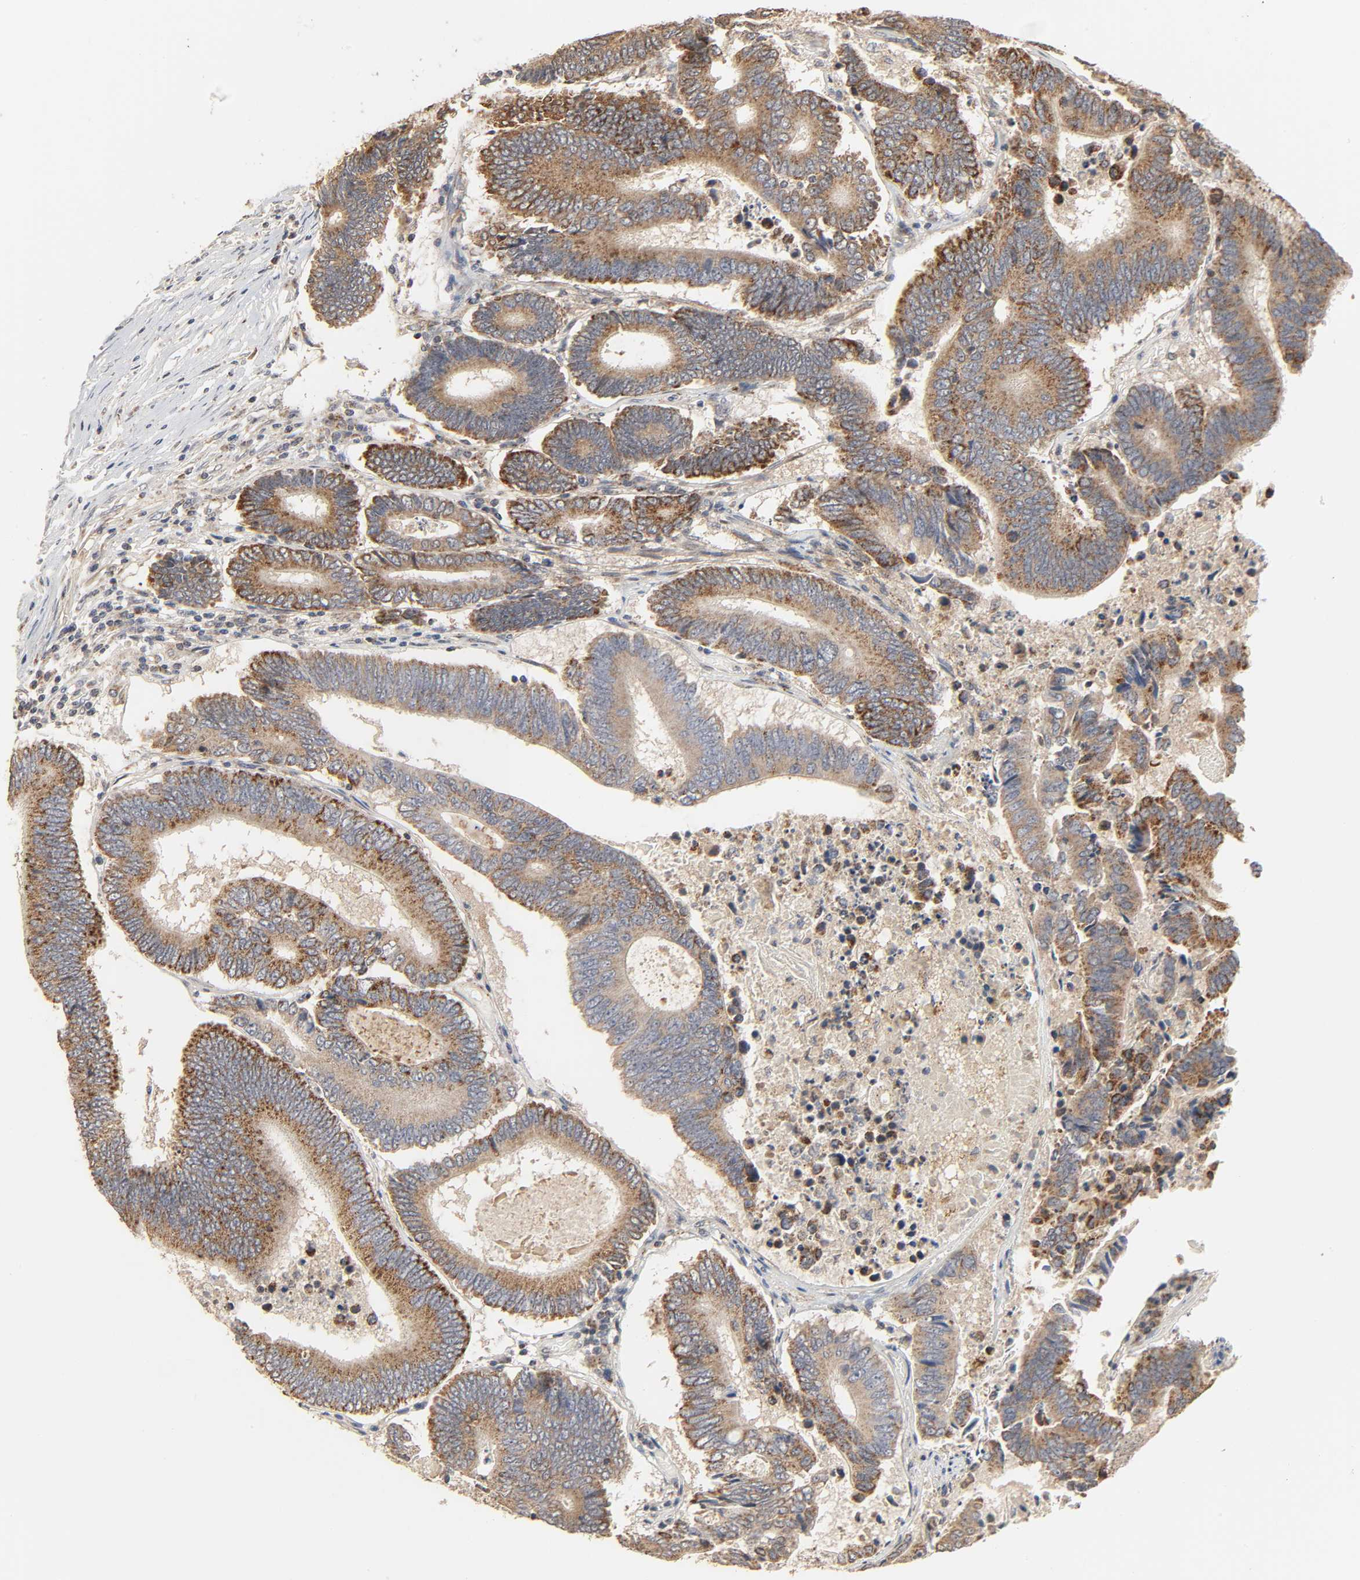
{"staining": {"intensity": "moderate", "quantity": ">75%", "location": "cytoplasmic/membranous"}, "tissue": "colorectal cancer", "cell_type": "Tumor cells", "image_type": "cancer", "snomed": [{"axis": "morphology", "description": "Adenocarcinoma, NOS"}, {"axis": "topography", "description": "Colon"}], "caption": "A photomicrograph of human colorectal cancer stained for a protein exhibits moderate cytoplasmic/membranous brown staining in tumor cells. The staining is performed using DAB (3,3'-diaminobenzidine) brown chromogen to label protein expression. The nuclei are counter-stained blue using hematoxylin.", "gene": "CLEC4E", "patient": {"sex": "female", "age": 78}}